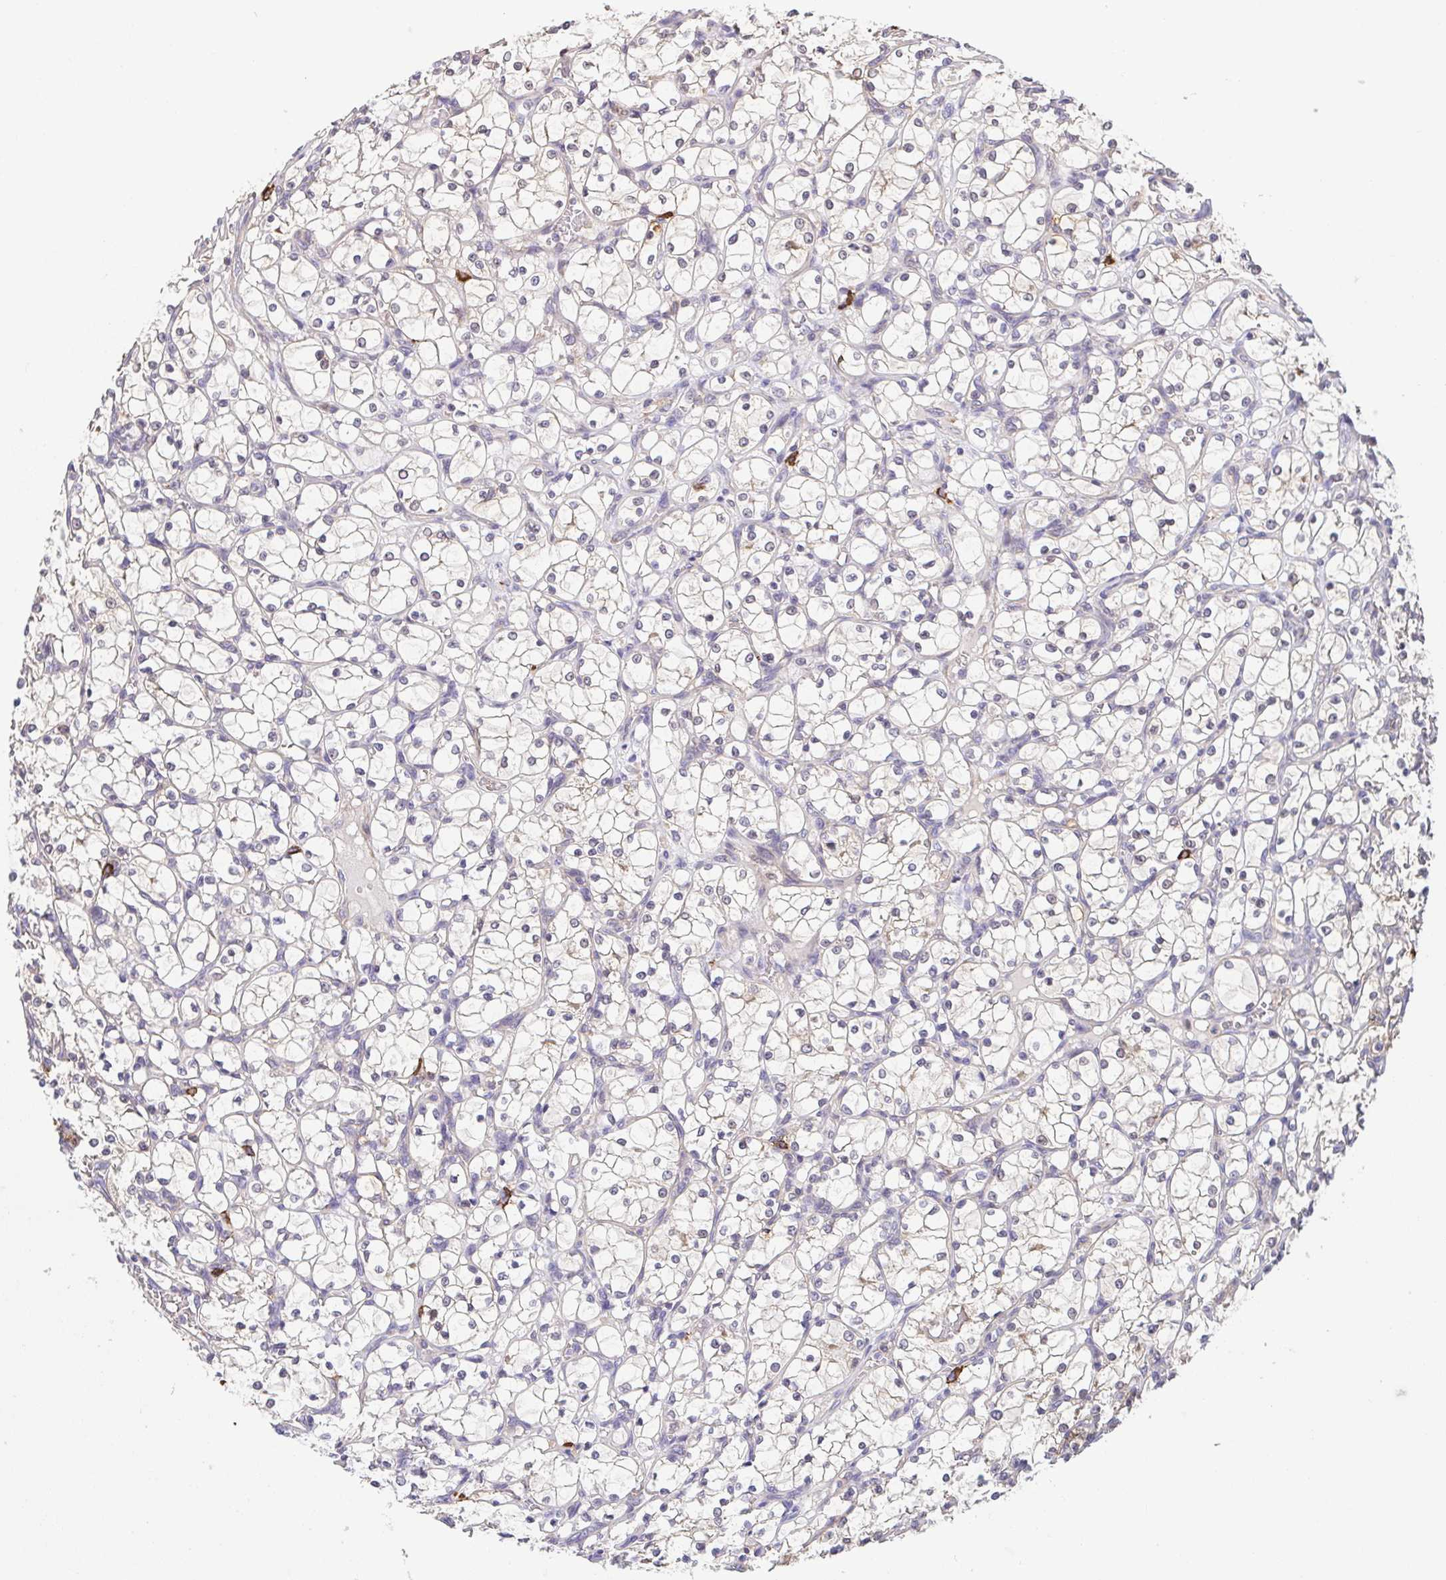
{"staining": {"intensity": "negative", "quantity": "none", "location": "none"}, "tissue": "renal cancer", "cell_type": "Tumor cells", "image_type": "cancer", "snomed": [{"axis": "morphology", "description": "Adenocarcinoma, NOS"}, {"axis": "topography", "description": "Kidney"}], "caption": "High magnification brightfield microscopy of renal cancer stained with DAB (3,3'-diaminobenzidine) (brown) and counterstained with hematoxylin (blue): tumor cells show no significant staining.", "gene": "PREPL", "patient": {"sex": "female", "age": 69}}